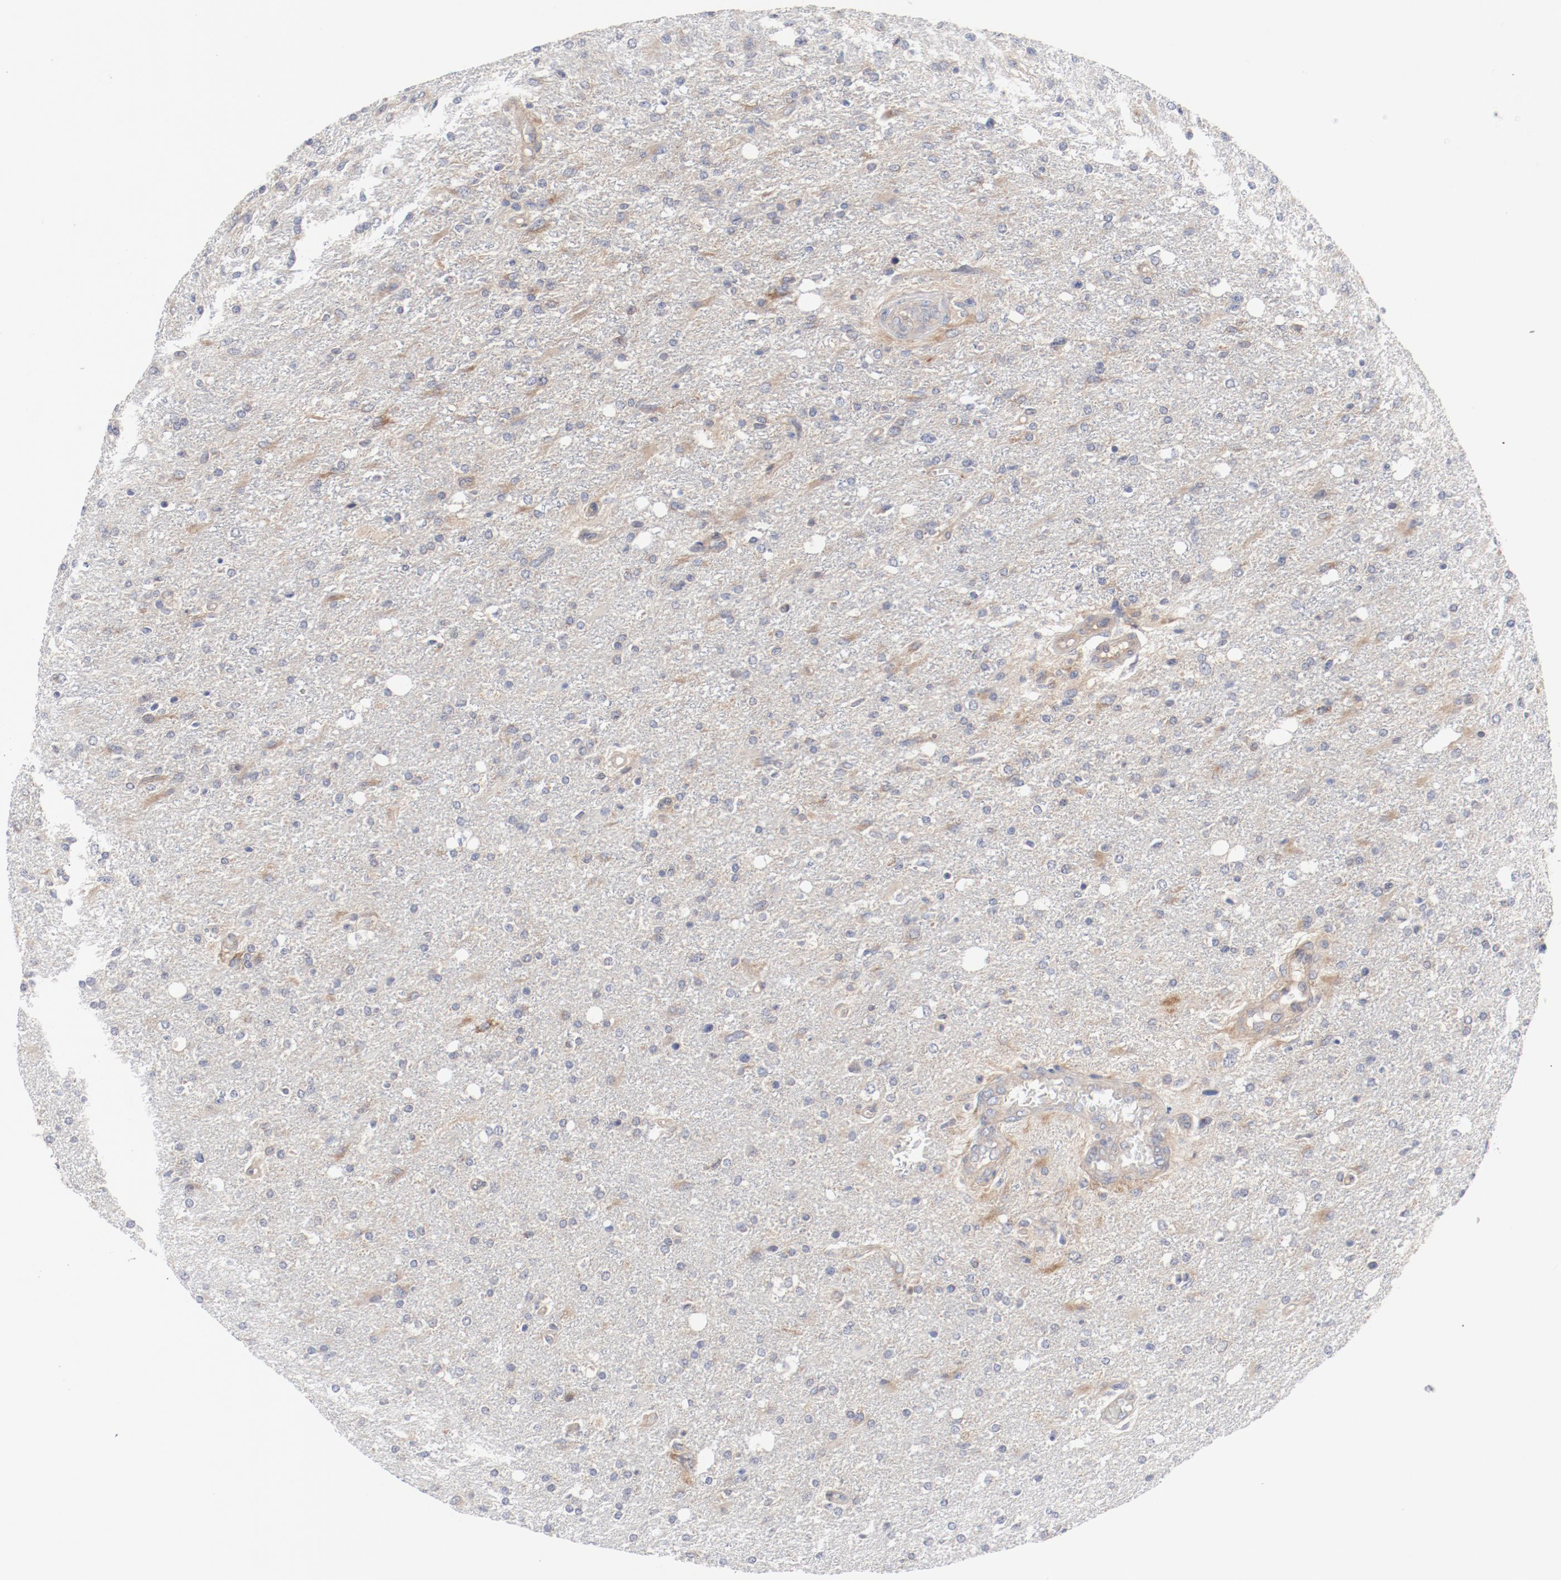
{"staining": {"intensity": "weak", "quantity": "25%-75%", "location": "cytoplasmic/membranous"}, "tissue": "glioma", "cell_type": "Tumor cells", "image_type": "cancer", "snomed": [{"axis": "morphology", "description": "Glioma, malignant, High grade"}, {"axis": "topography", "description": "Cerebral cortex"}], "caption": "Immunohistochemical staining of high-grade glioma (malignant) demonstrates low levels of weak cytoplasmic/membranous positivity in about 25%-75% of tumor cells.", "gene": "BAD", "patient": {"sex": "male", "age": 76}}